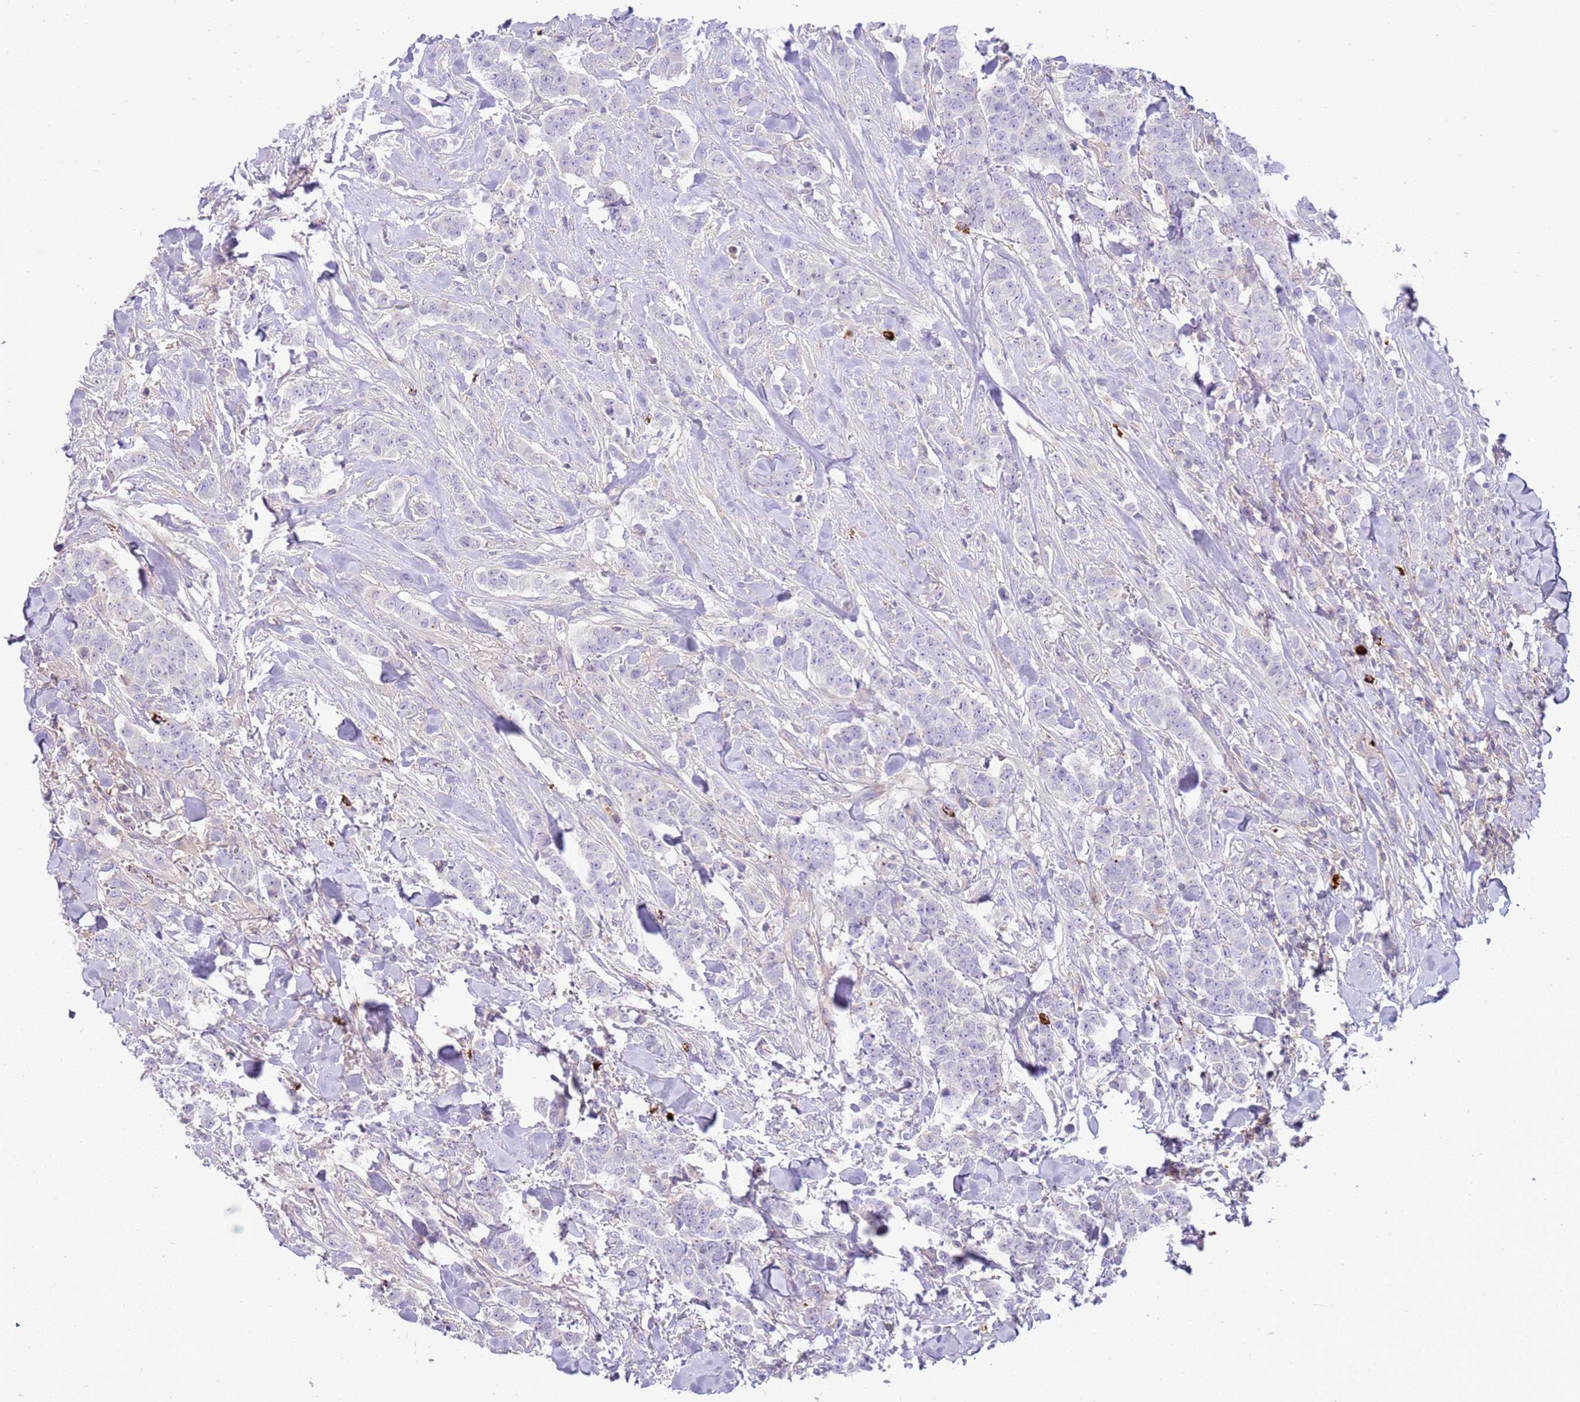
{"staining": {"intensity": "negative", "quantity": "none", "location": "none"}, "tissue": "breast cancer", "cell_type": "Tumor cells", "image_type": "cancer", "snomed": [{"axis": "morphology", "description": "Duct carcinoma"}, {"axis": "topography", "description": "Breast"}], "caption": "Immunohistochemistry (IHC) image of human breast invasive ductal carcinoma stained for a protein (brown), which shows no expression in tumor cells.", "gene": "FPR1", "patient": {"sex": "female", "age": 40}}